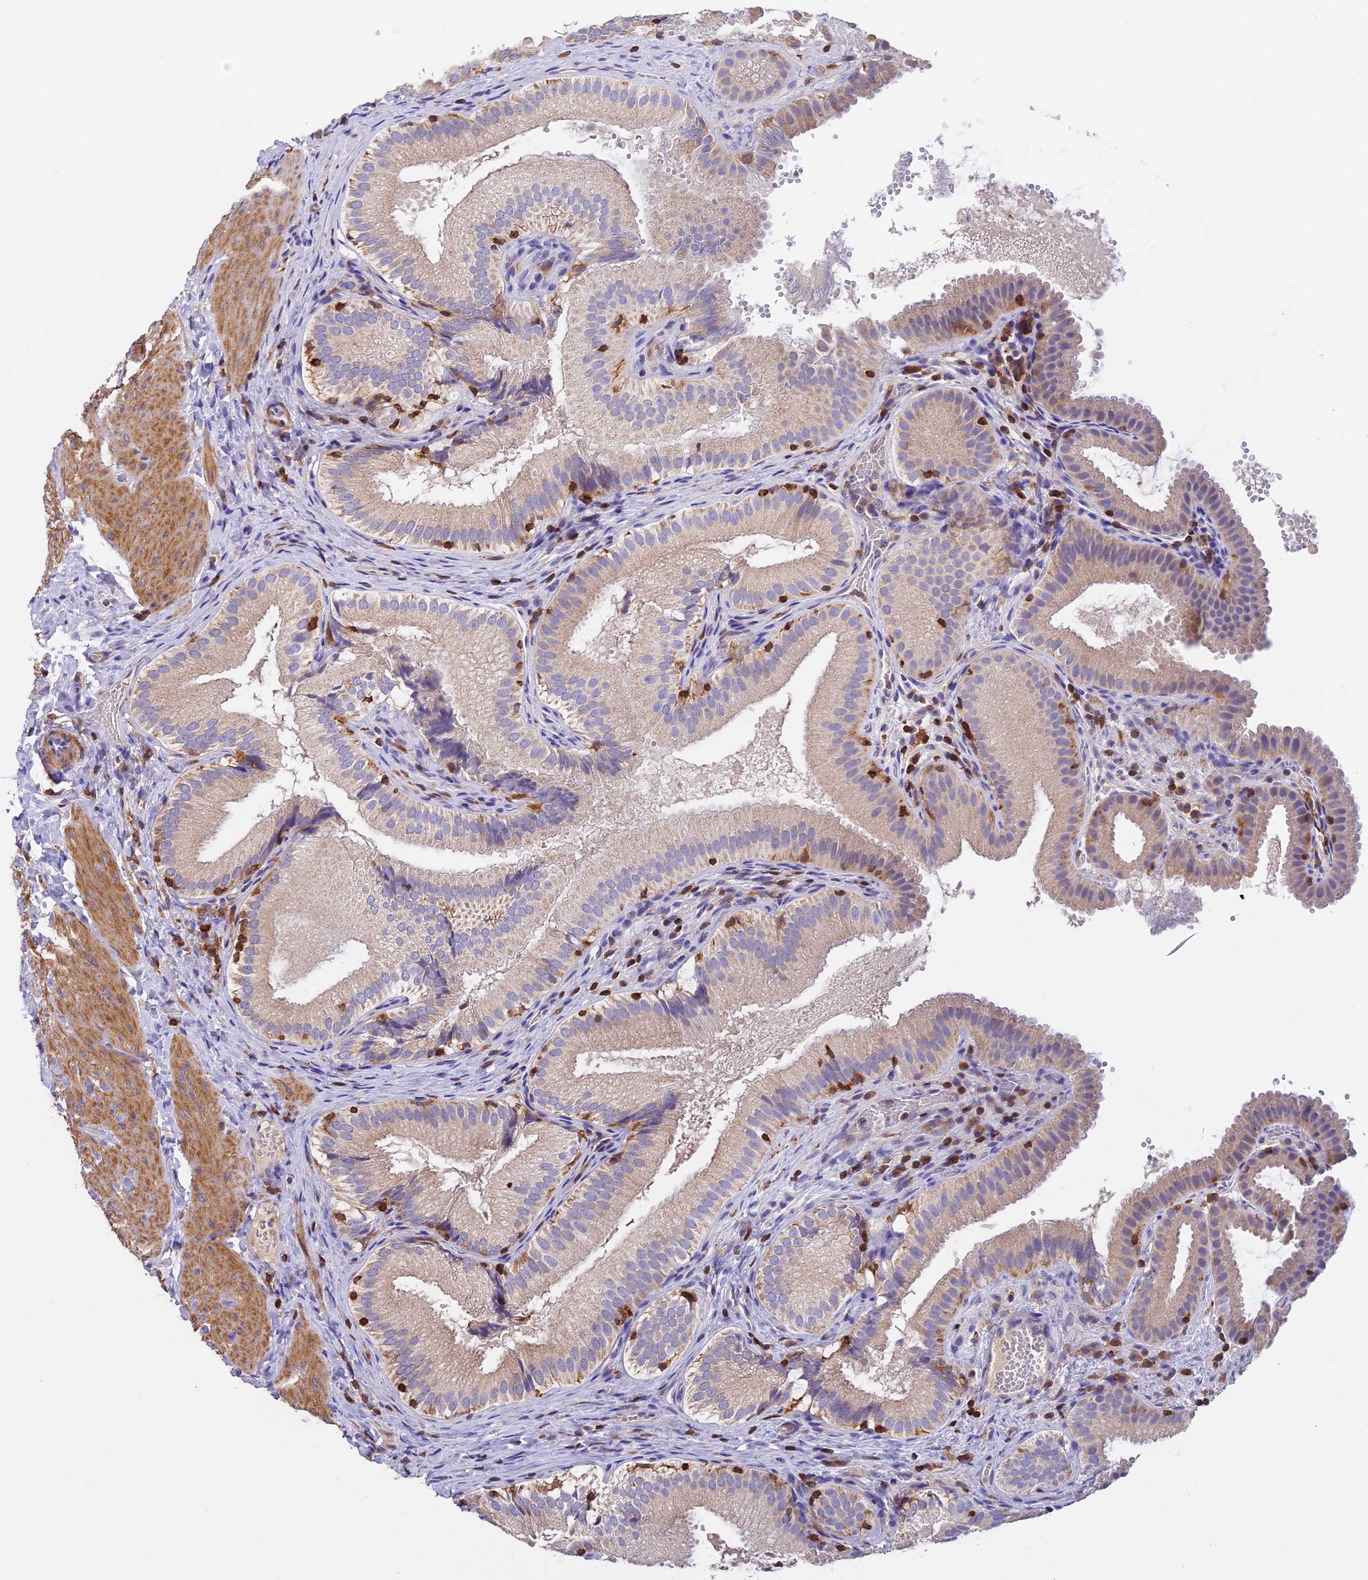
{"staining": {"intensity": "weak", "quantity": "<25%", "location": "cytoplasmic/membranous"}, "tissue": "gallbladder", "cell_type": "Glandular cells", "image_type": "normal", "snomed": [{"axis": "morphology", "description": "Normal tissue, NOS"}, {"axis": "topography", "description": "Gallbladder"}], "caption": "An image of gallbladder stained for a protein exhibits no brown staining in glandular cells.", "gene": "LPXN", "patient": {"sex": "female", "age": 30}}